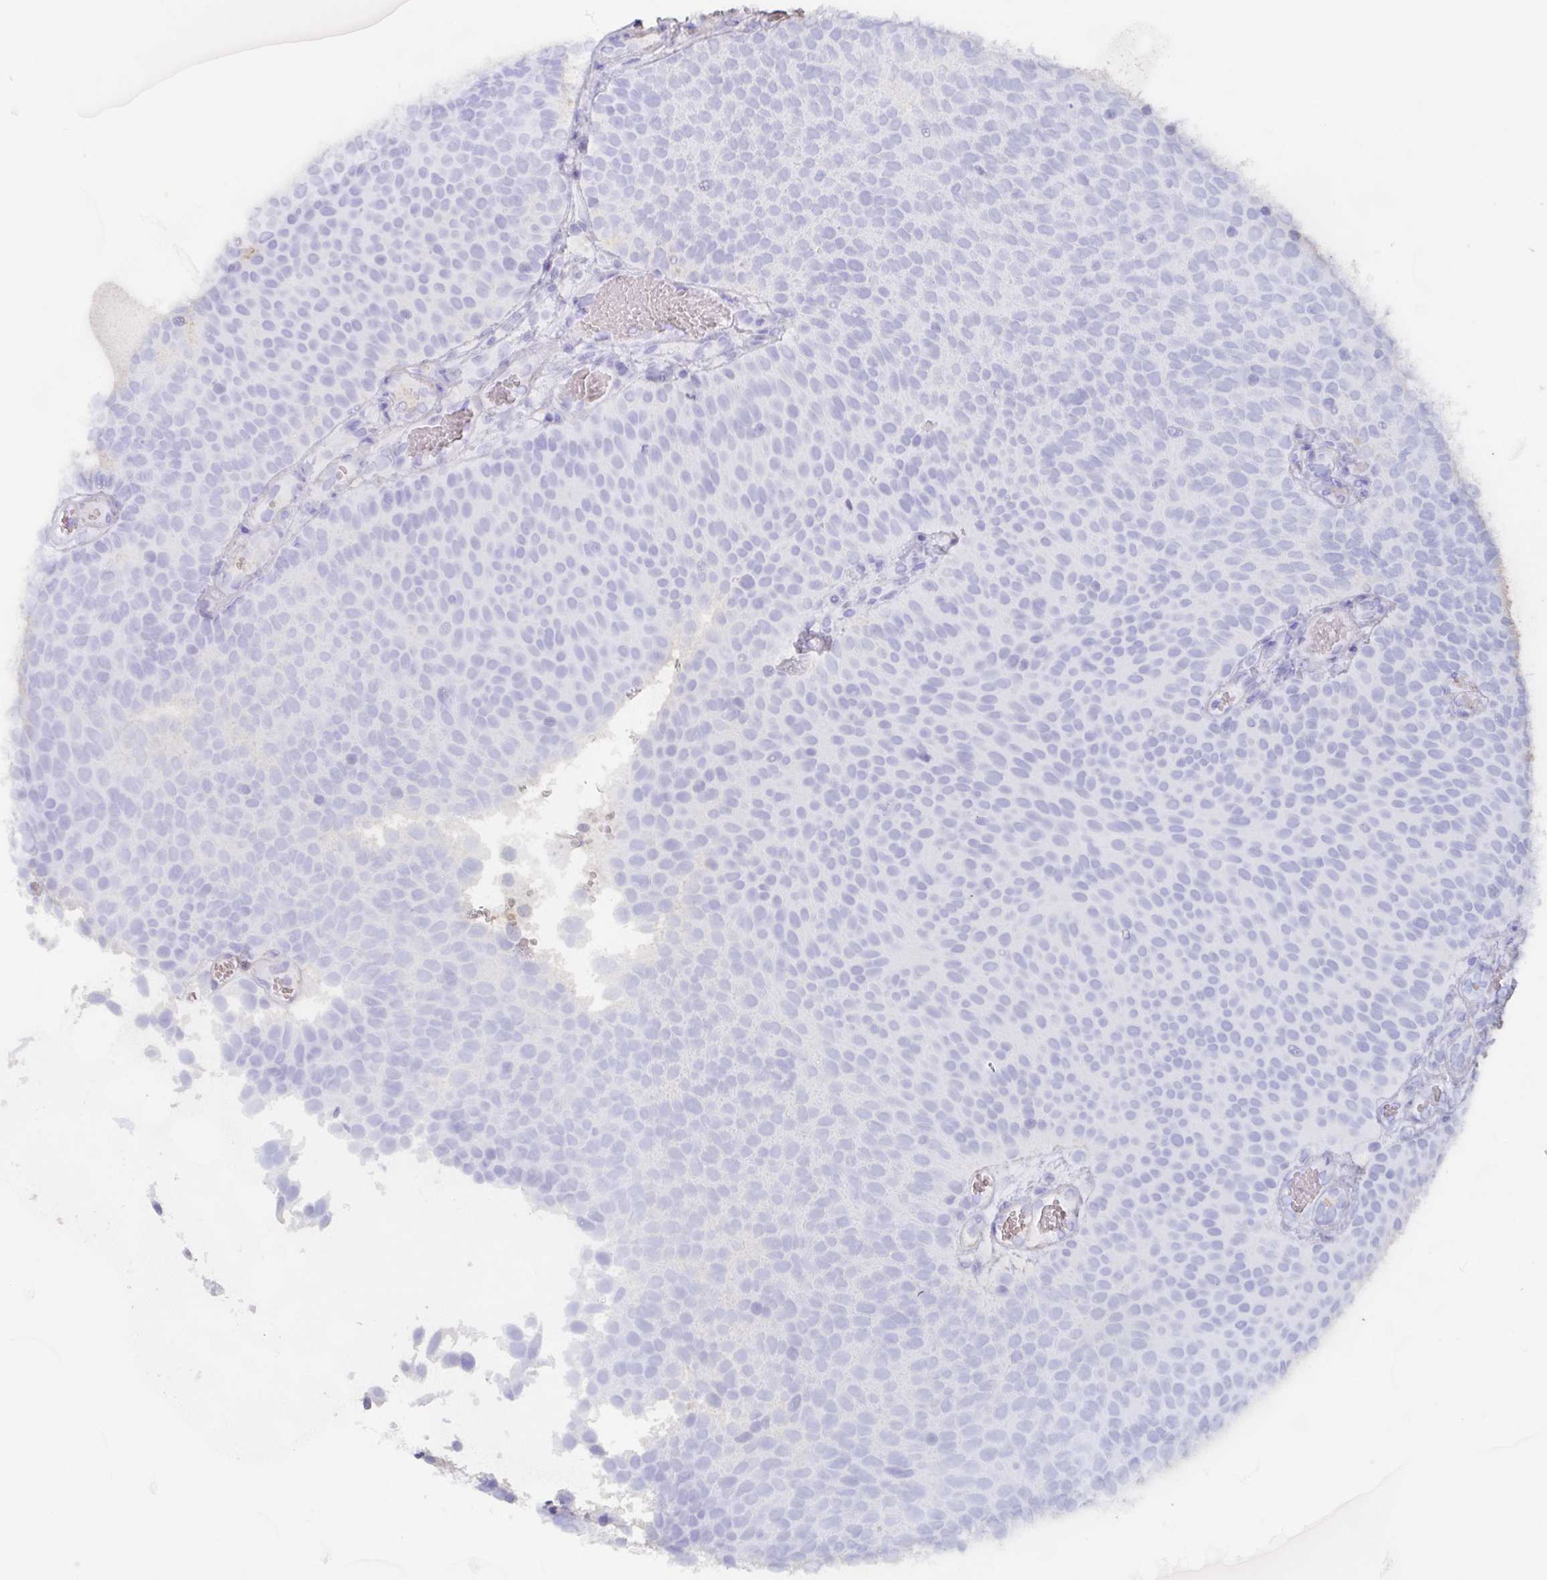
{"staining": {"intensity": "negative", "quantity": "none", "location": "none"}, "tissue": "urothelial cancer", "cell_type": "Tumor cells", "image_type": "cancer", "snomed": [{"axis": "morphology", "description": "Urothelial carcinoma, Low grade"}, {"axis": "topography", "description": "Urinary bladder"}], "caption": "Immunohistochemical staining of human urothelial cancer displays no significant expression in tumor cells.", "gene": "AGFG2", "patient": {"sex": "female", "age": 79}}